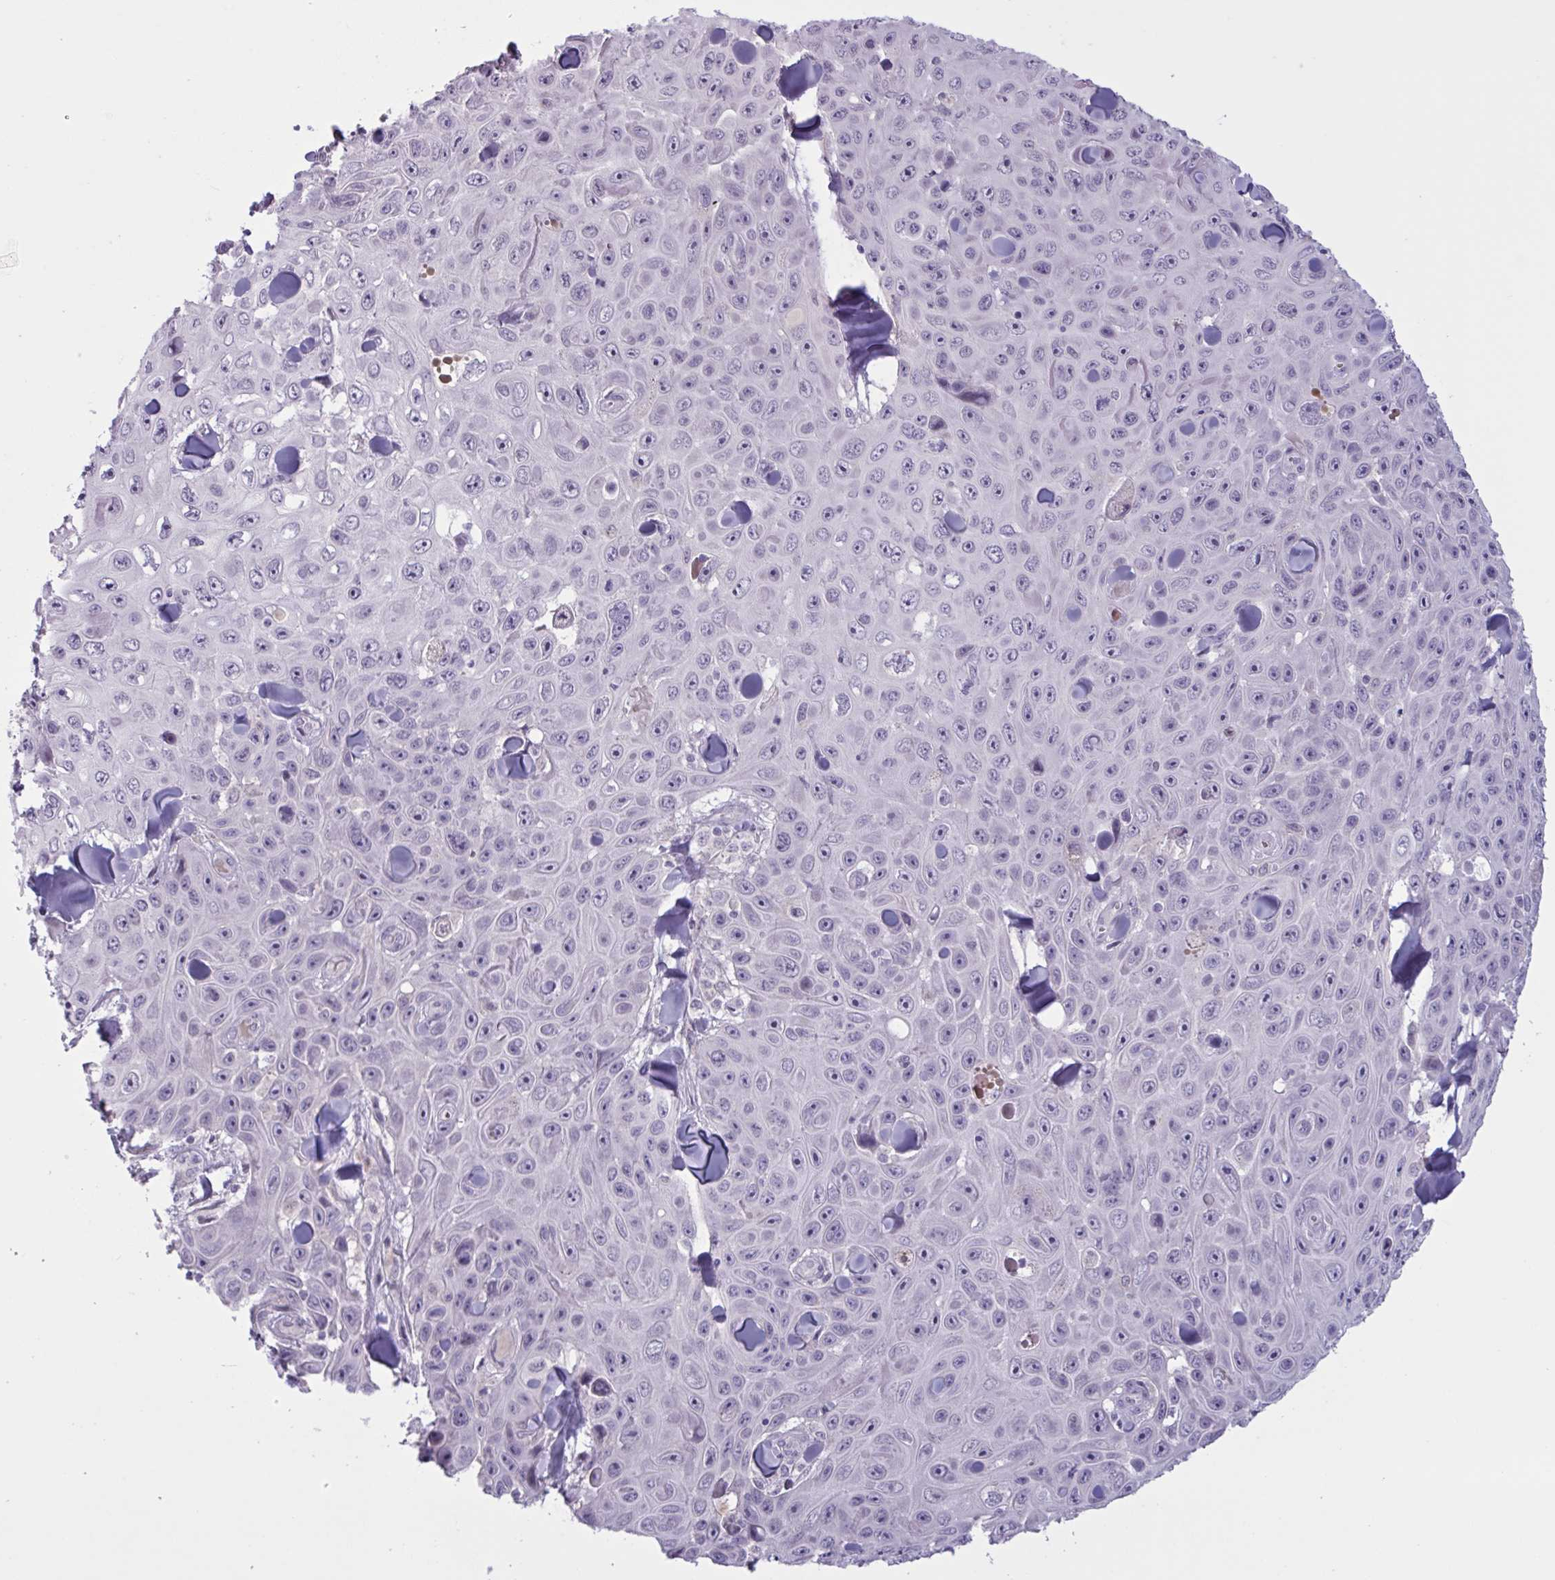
{"staining": {"intensity": "negative", "quantity": "none", "location": "none"}, "tissue": "skin cancer", "cell_type": "Tumor cells", "image_type": "cancer", "snomed": [{"axis": "morphology", "description": "Squamous cell carcinoma, NOS"}, {"axis": "topography", "description": "Skin"}], "caption": "Tumor cells show no significant protein positivity in skin cancer (squamous cell carcinoma).", "gene": "RFPL4B", "patient": {"sex": "male", "age": 82}}